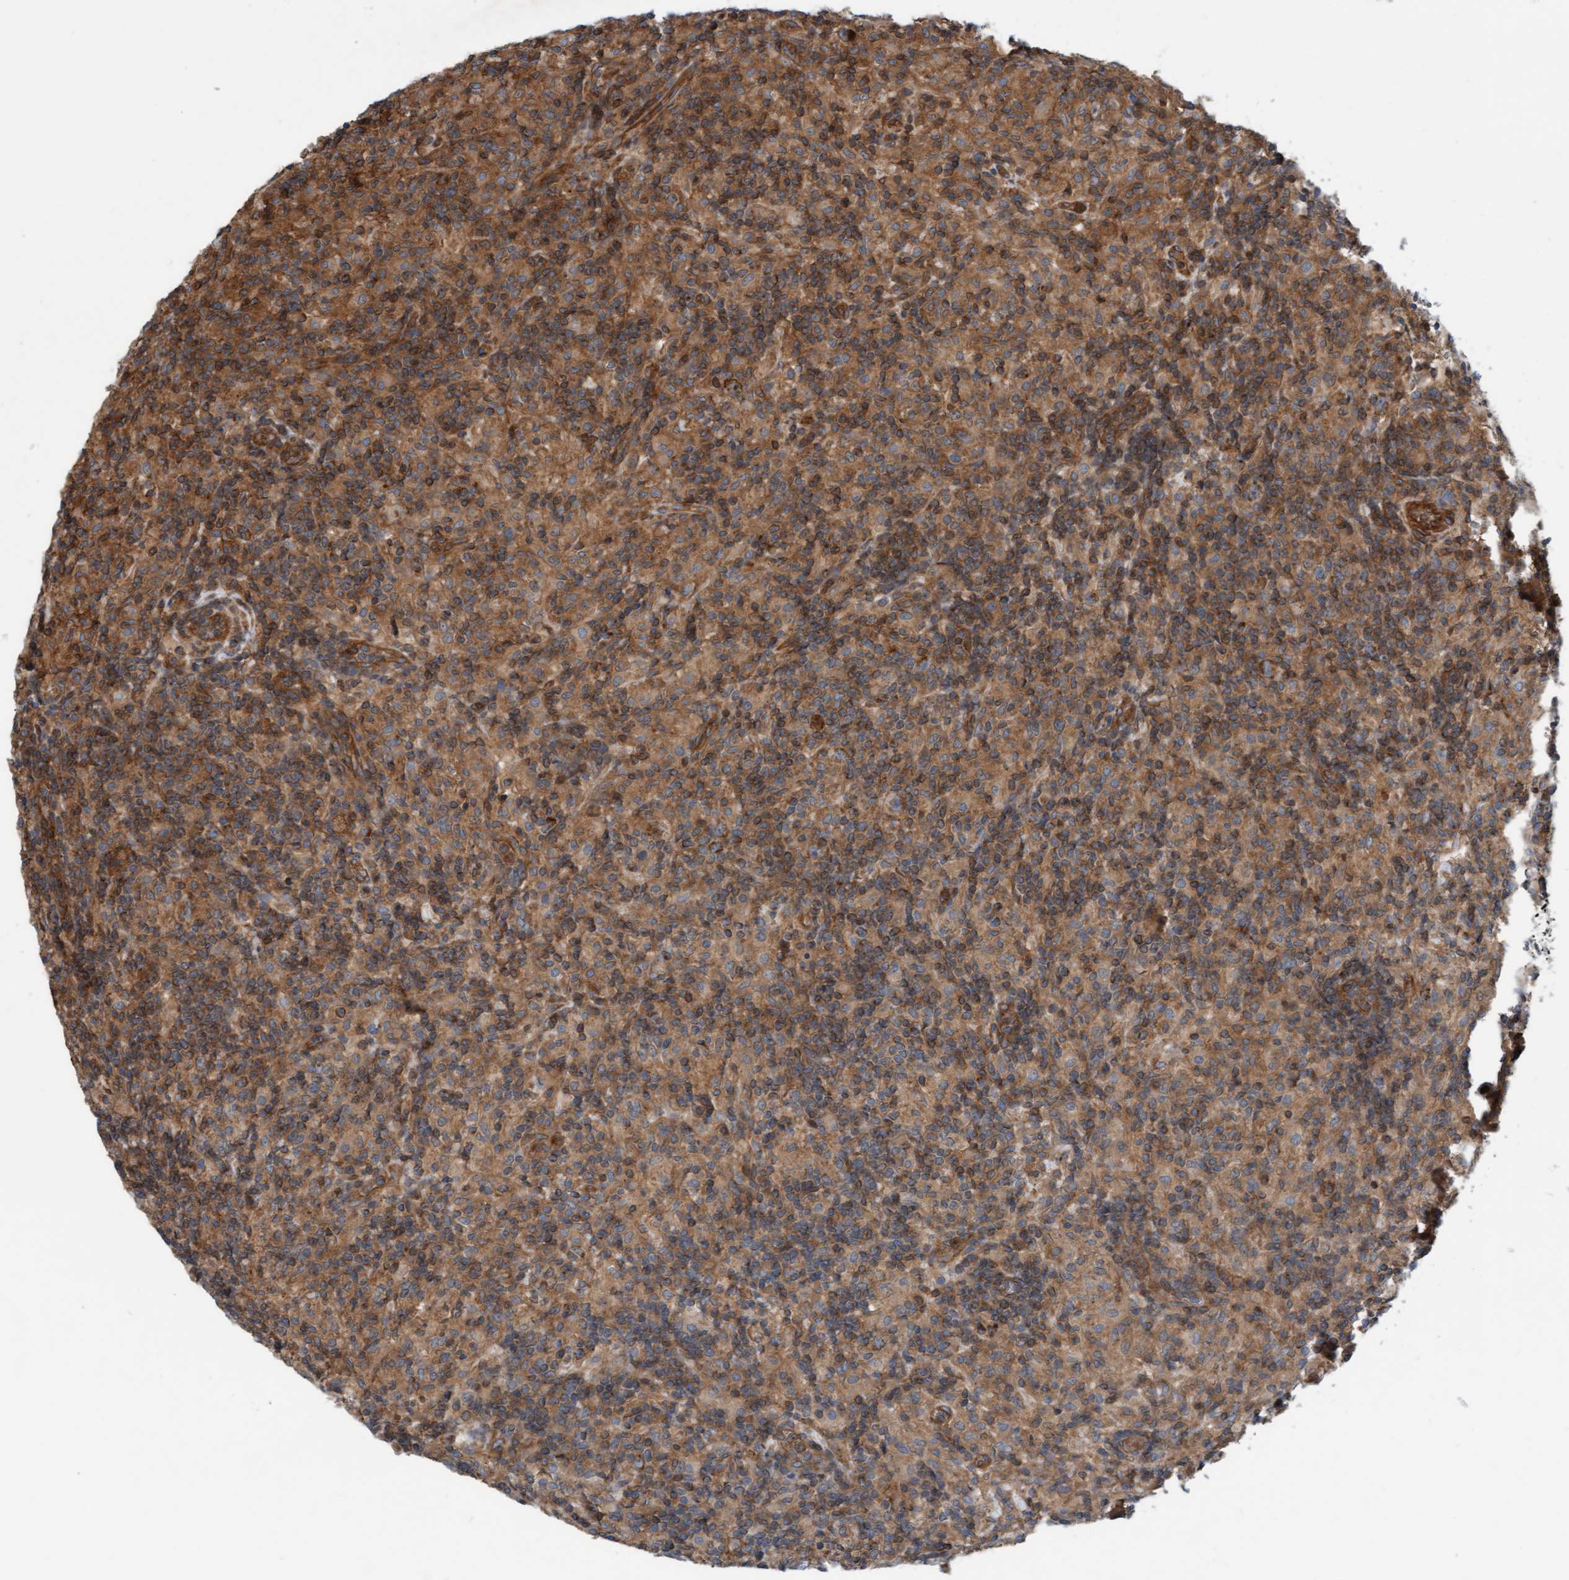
{"staining": {"intensity": "moderate", "quantity": ">75%", "location": "cytoplasmic/membranous"}, "tissue": "lymphoma", "cell_type": "Tumor cells", "image_type": "cancer", "snomed": [{"axis": "morphology", "description": "Hodgkin's disease, NOS"}, {"axis": "topography", "description": "Lymph node"}], "caption": "This histopathology image displays IHC staining of Hodgkin's disease, with medium moderate cytoplasmic/membranous positivity in approximately >75% of tumor cells.", "gene": "ERAL1", "patient": {"sex": "male", "age": 70}}